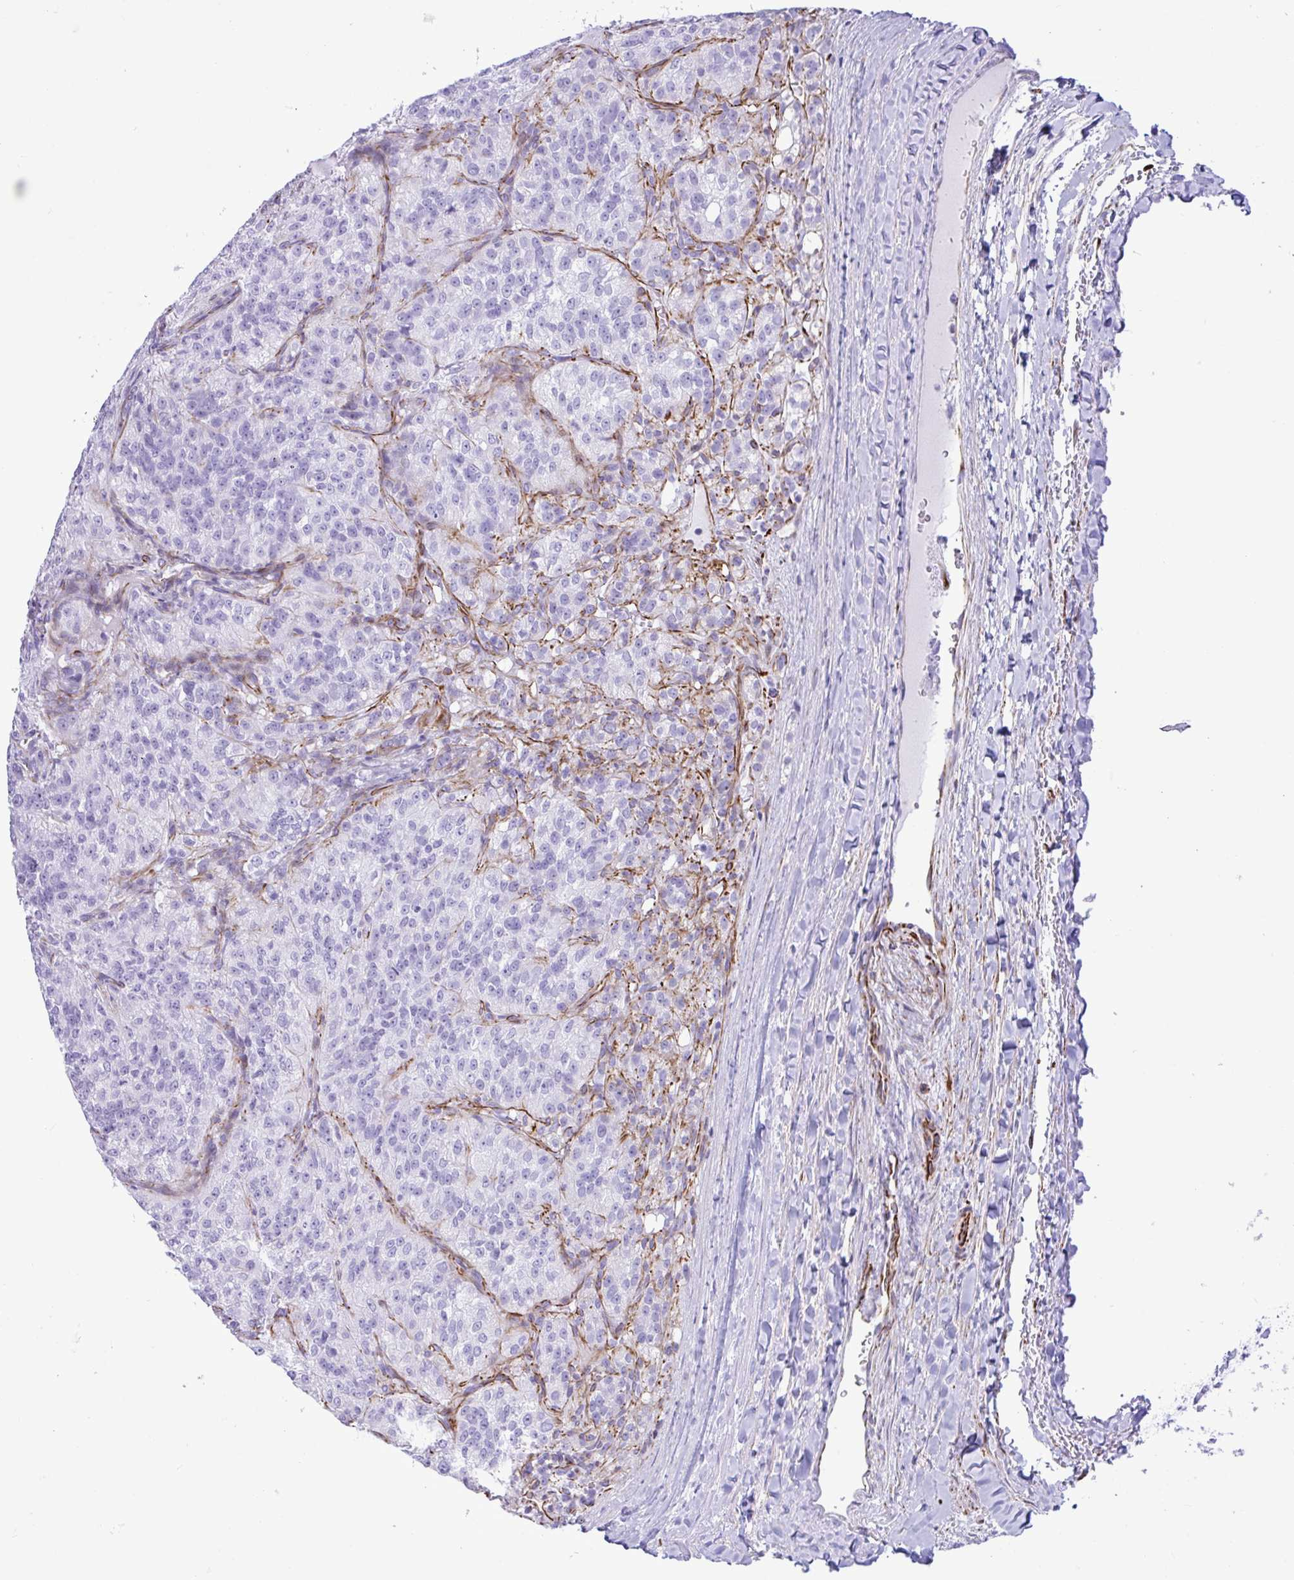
{"staining": {"intensity": "negative", "quantity": "none", "location": "none"}, "tissue": "renal cancer", "cell_type": "Tumor cells", "image_type": "cancer", "snomed": [{"axis": "morphology", "description": "Adenocarcinoma, NOS"}, {"axis": "topography", "description": "Kidney"}], "caption": "The image demonstrates no significant staining in tumor cells of renal adenocarcinoma.", "gene": "SMAD5", "patient": {"sex": "female", "age": 63}}